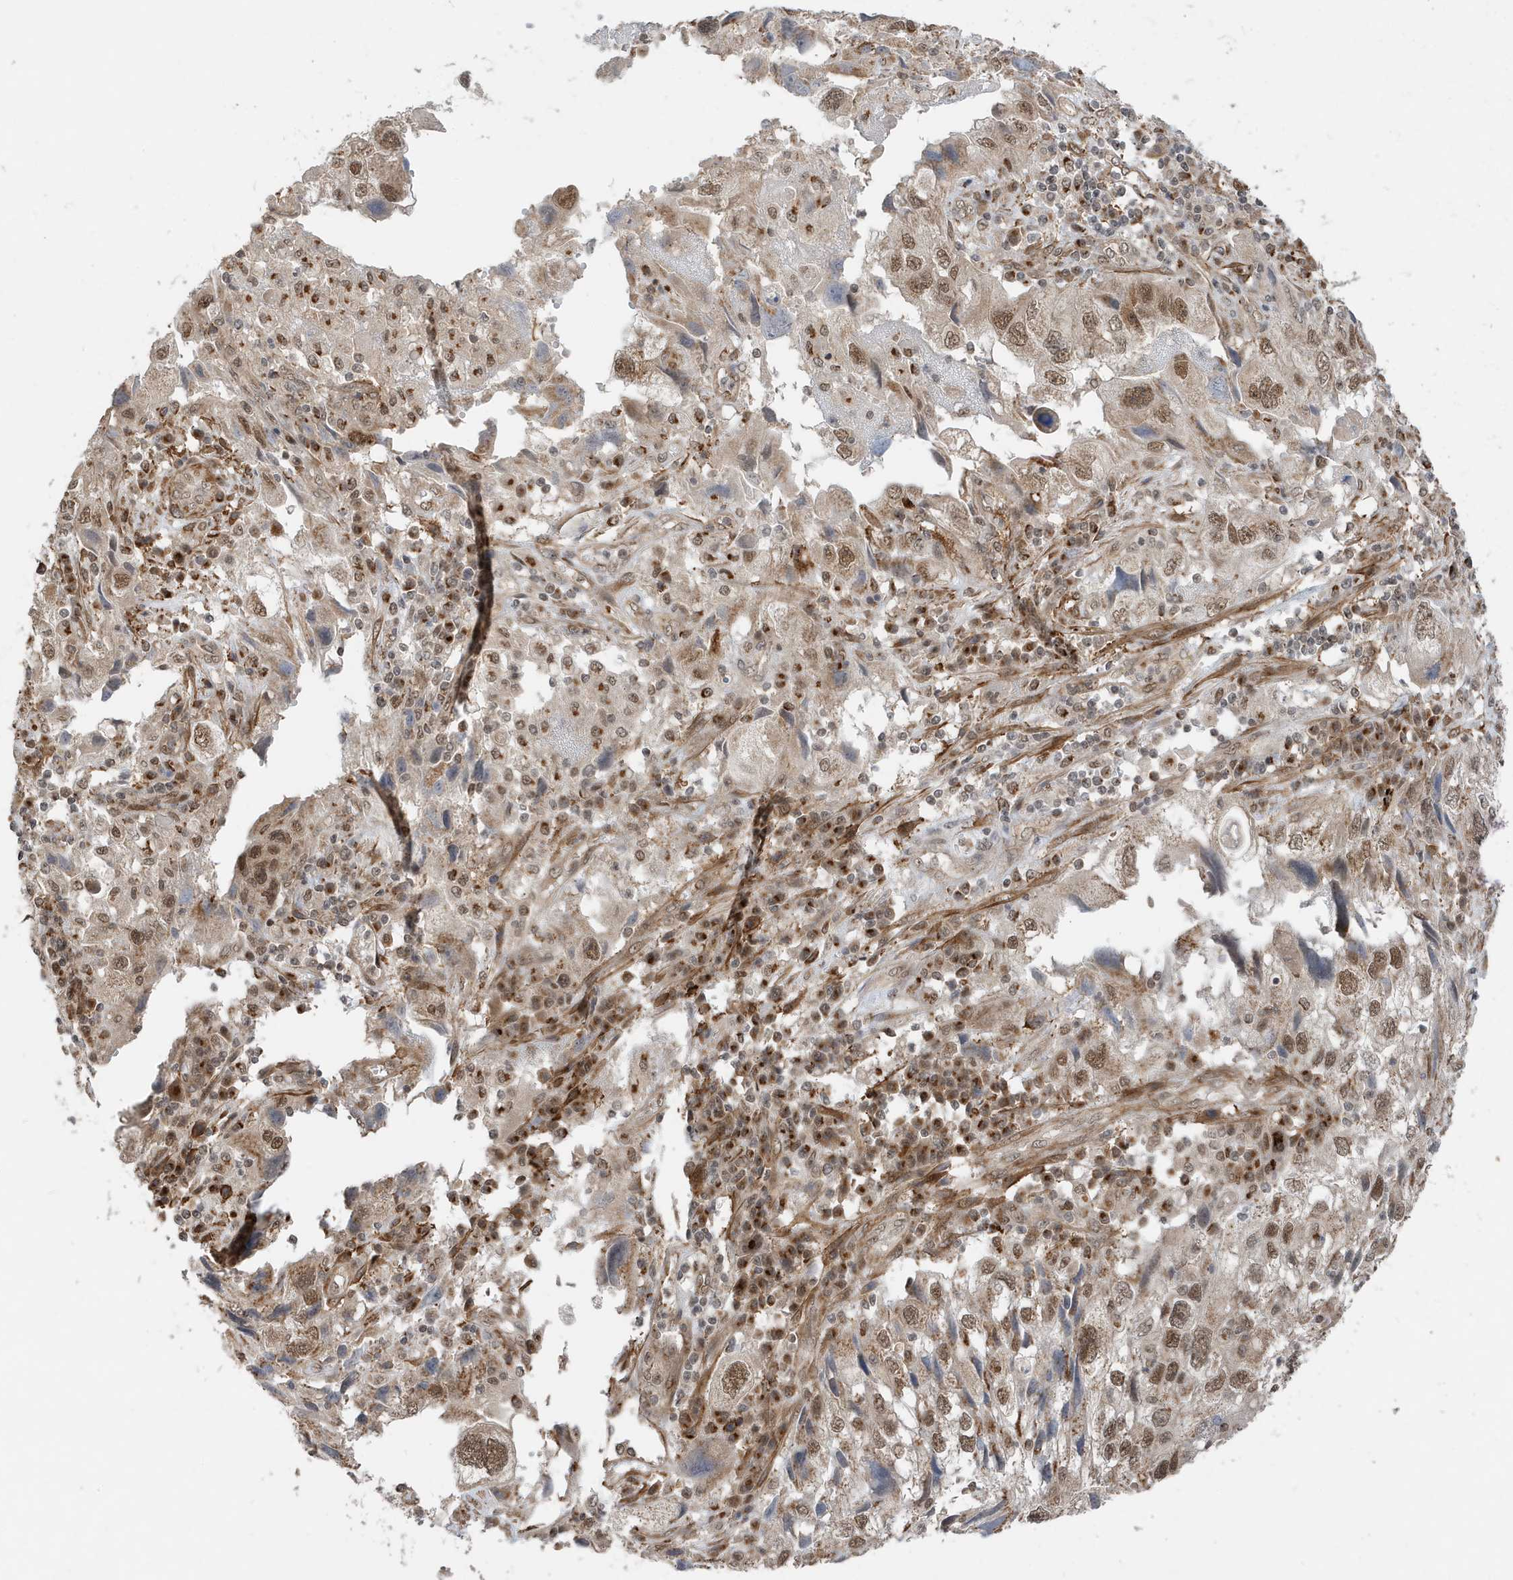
{"staining": {"intensity": "moderate", "quantity": ">75%", "location": "nuclear"}, "tissue": "endometrial cancer", "cell_type": "Tumor cells", "image_type": "cancer", "snomed": [{"axis": "morphology", "description": "Adenocarcinoma, NOS"}, {"axis": "topography", "description": "Endometrium"}], "caption": "Protein expression analysis of endometrial cancer demonstrates moderate nuclear expression in approximately >75% of tumor cells.", "gene": "MAST3", "patient": {"sex": "female", "age": 49}}